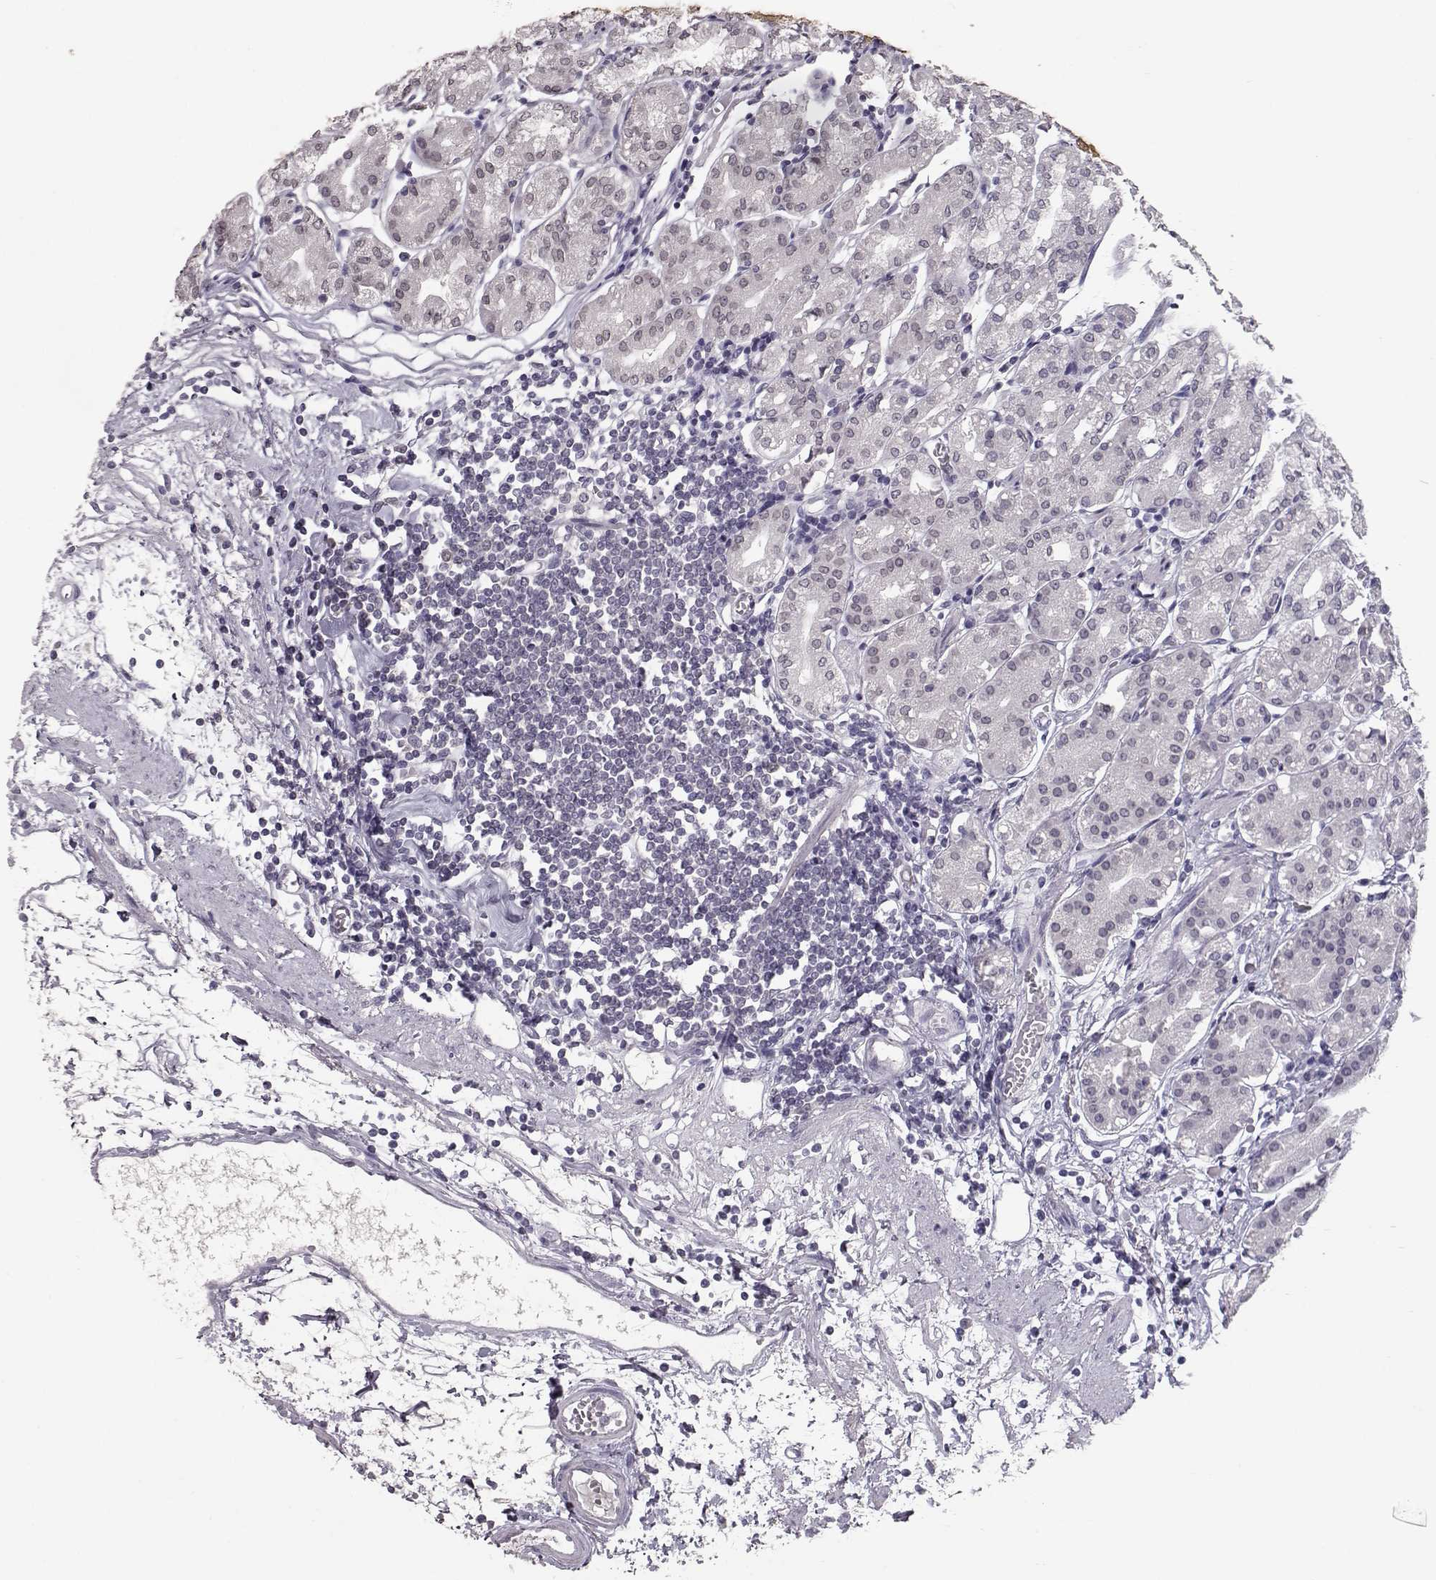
{"staining": {"intensity": "moderate", "quantity": "<25%", "location": "cytoplasmic/membranous,nuclear"}, "tissue": "stomach", "cell_type": "Glandular cells", "image_type": "normal", "snomed": [{"axis": "morphology", "description": "Normal tissue, NOS"}, {"axis": "topography", "description": "Skeletal muscle"}, {"axis": "topography", "description": "Stomach"}], "caption": "Approximately <25% of glandular cells in unremarkable stomach reveal moderate cytoplasmic/membranous,nuclear protein staining as visualized by brown immunohistochemical staining.", "gene": "NUP37", "patient": {"sex": "female", "age": 57}}